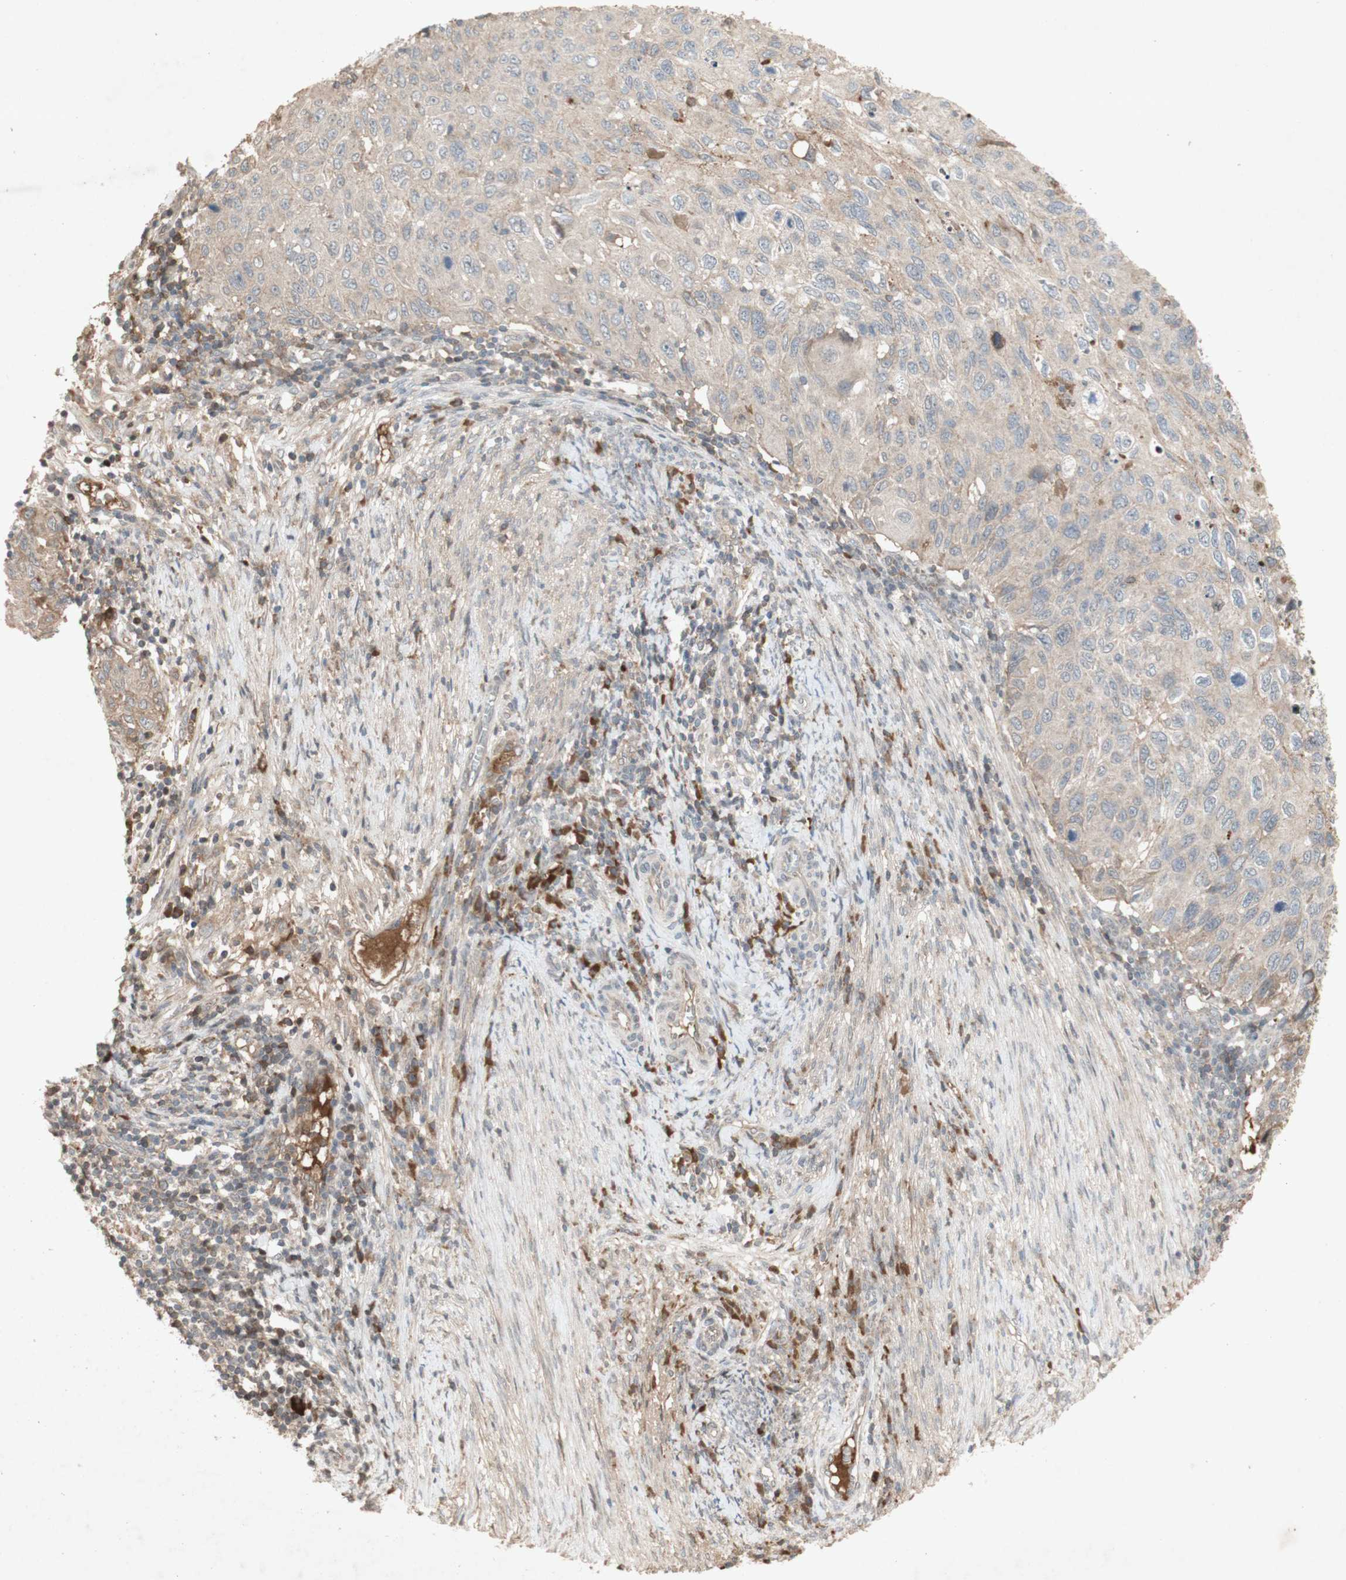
{"staining": {"intensity": "weak", "quantity": "<25%", "location": "cytoplasmic/membranous"}, "tissue": "cervical cancer", "cell_type": "Tumor cells", "image_type": "cancer", "snomed": [{"axis": "morphology", "description": "Squamous cell carcinoma, NOS"}, {"axis": "topography", "description": "Cervix"}], "caption": "Immunohistochemistry micrograph of cervical squamous cell carcinoma stained for a protein (brown), which exhibits no positivity in tumor cells.", "gene": "NRG4", "patient": {"sex": "female", "age": 70}}